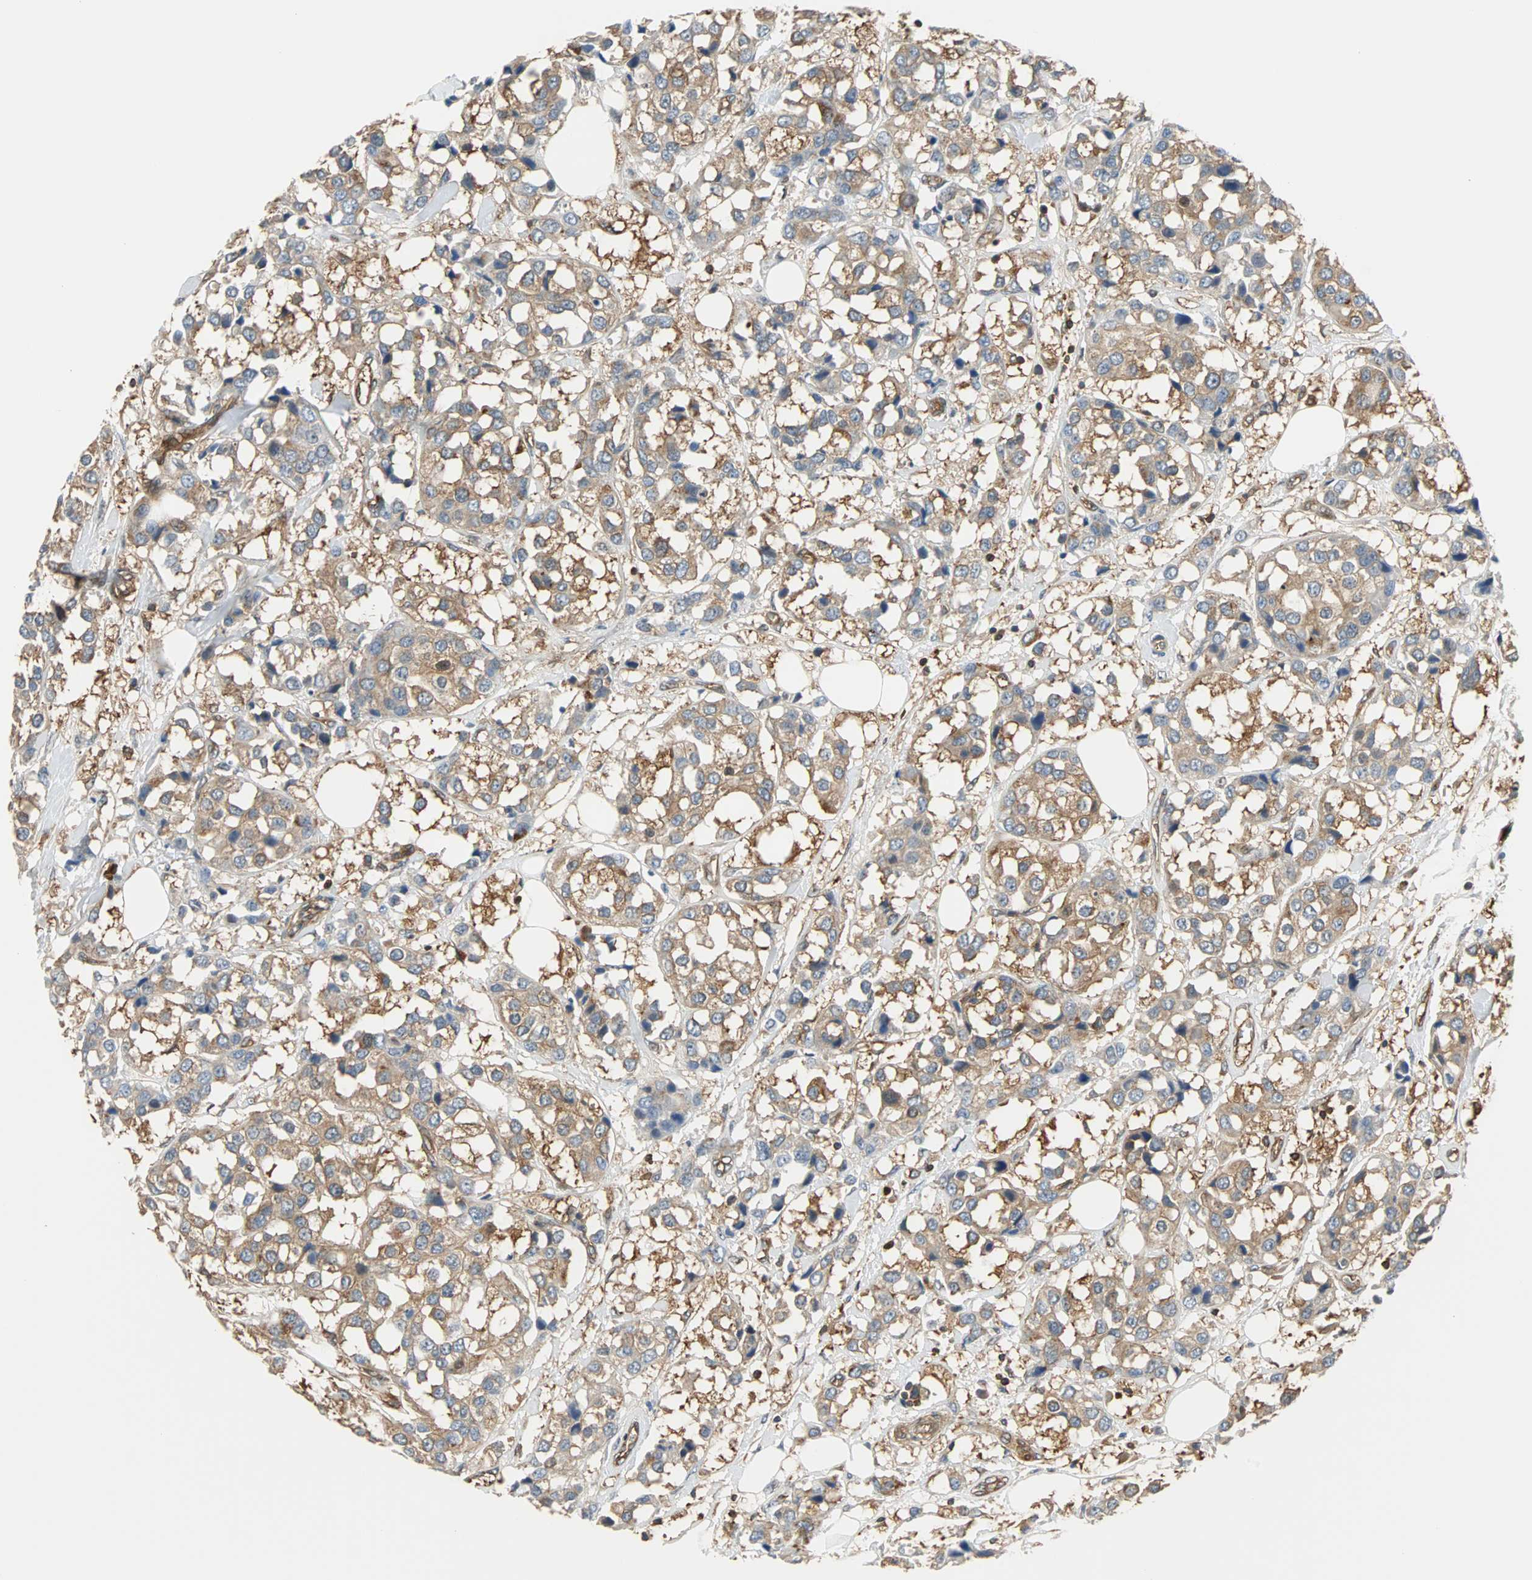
{"staining": {"intensity": "moderate", "quantity": ">75%", "location": "cytoplasmic/membranous"}, "tissue": "breast cancer", "cell_type": "Tumor cells", "image_type": "cancer", "snomed": [{"axis": "morphology", "description": "Duct carcinoma"}, {"axis": "topography", "description": "Breast"}], "caption": "Invasive ductal carcinoma (breast) stained with DAB (3,3'-diaminobenzidine) immunohistochemistry (IHC) reveals medium levels of moderate cytoplasmic/membranous expression in approximately >75% of tumor cells.", "gene": "RELA", "patient": {"sex": "female", "age": 80}}